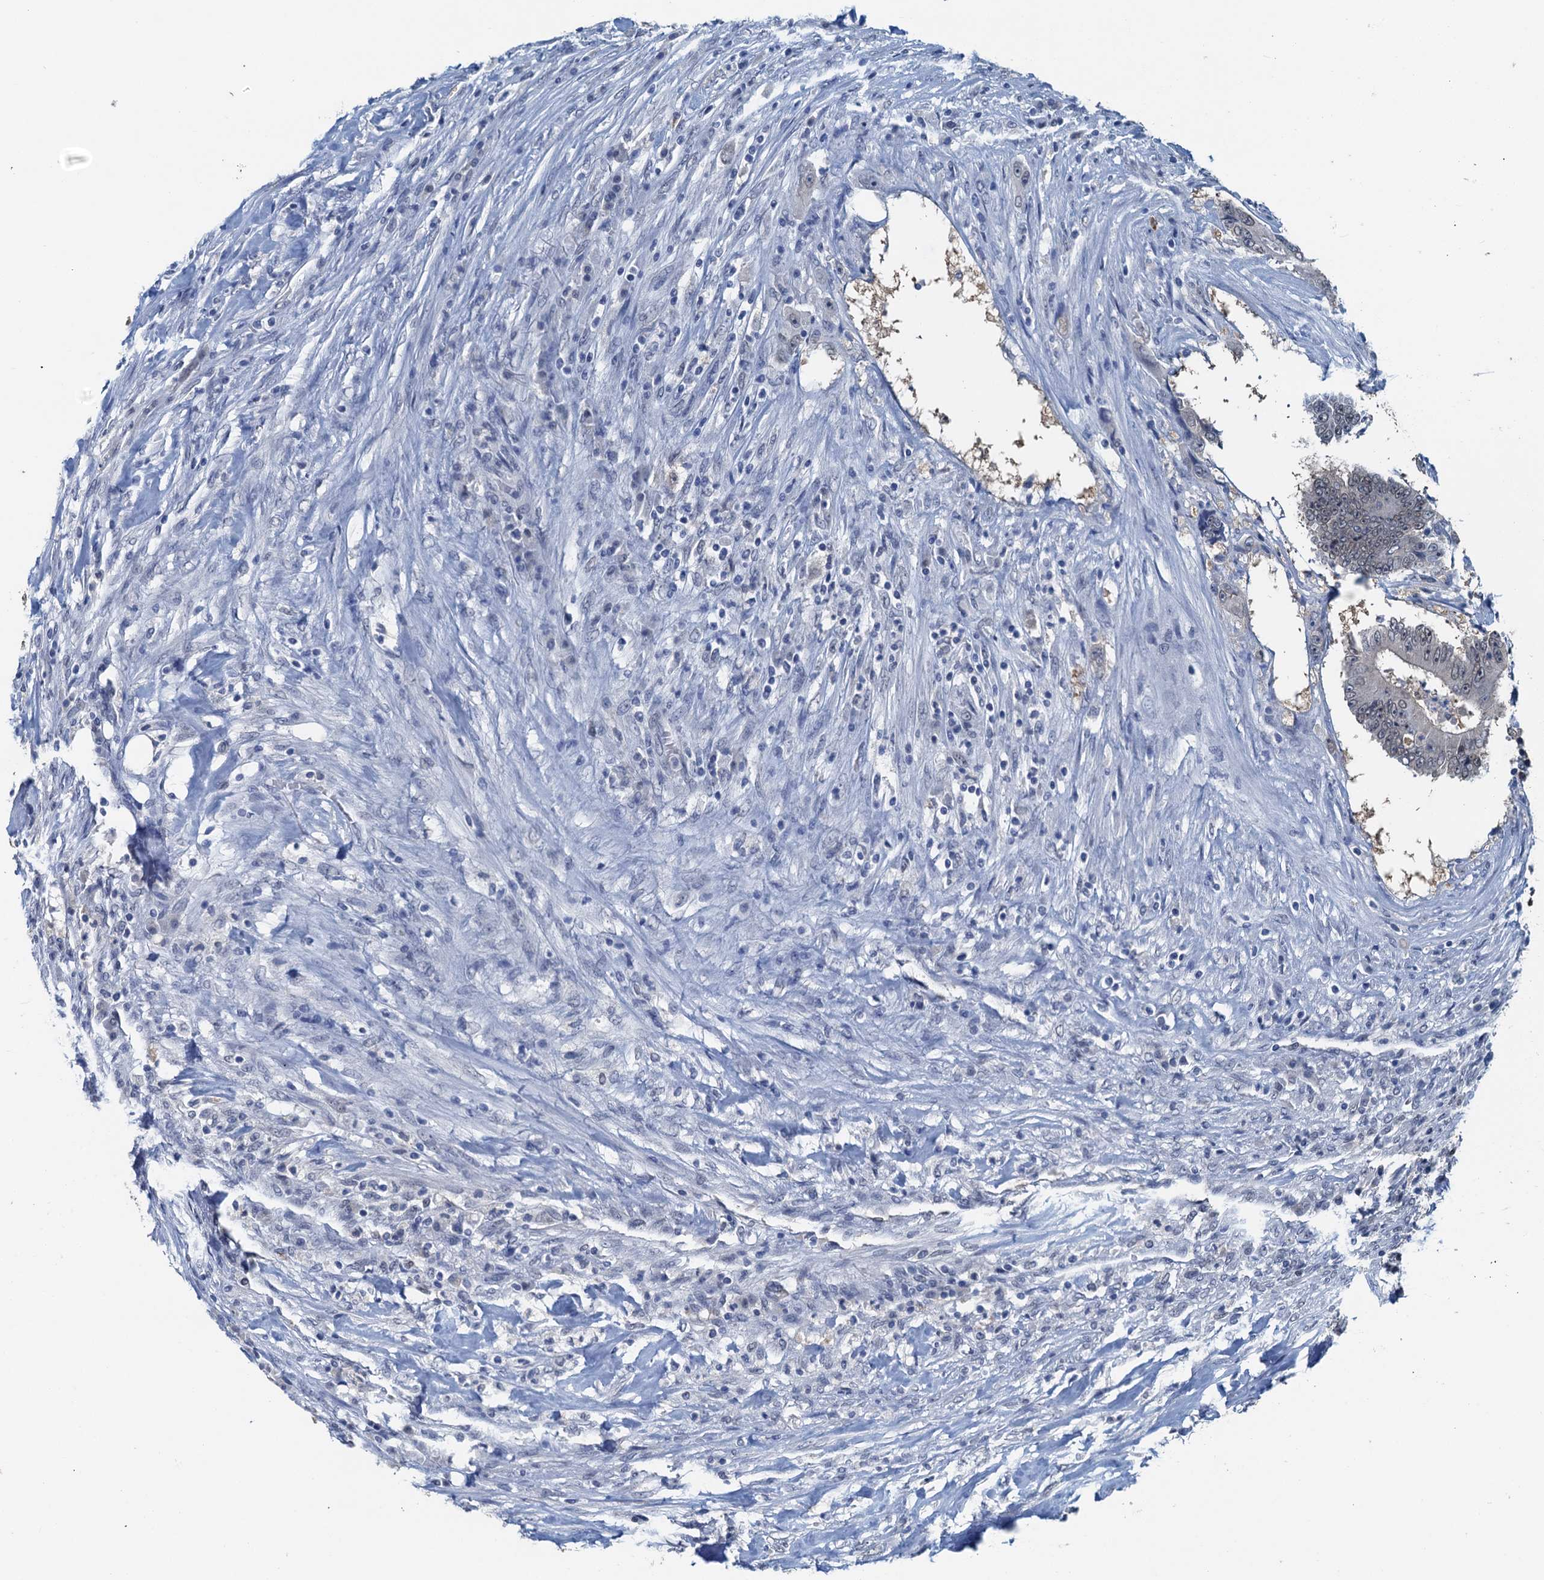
{"staining": {"intensity": "negative", "quantity": "none", "location": "none"}, "tissue": "colorectal cancer", "cell_type": "Tumor cells", "image_type": "cancer", "snomed": [{"axis": "morphology", "description": "Adenocarcinoma, NOS"}, {"axis": "topography", "description": "Colon"}], "caption": "IHC histopathology image of neoplastic tissue: adenocarcinoma (colorectal) stained with DAB (3,3'-diaminobenzidine) displays no significant protein staining in tumor cells. The staining is performed using DAB brown chromogen with nuclei counter-stained in using hematoxylin.", "gene": "AHCY", "patient": {"sex": "male", "age": 83}}